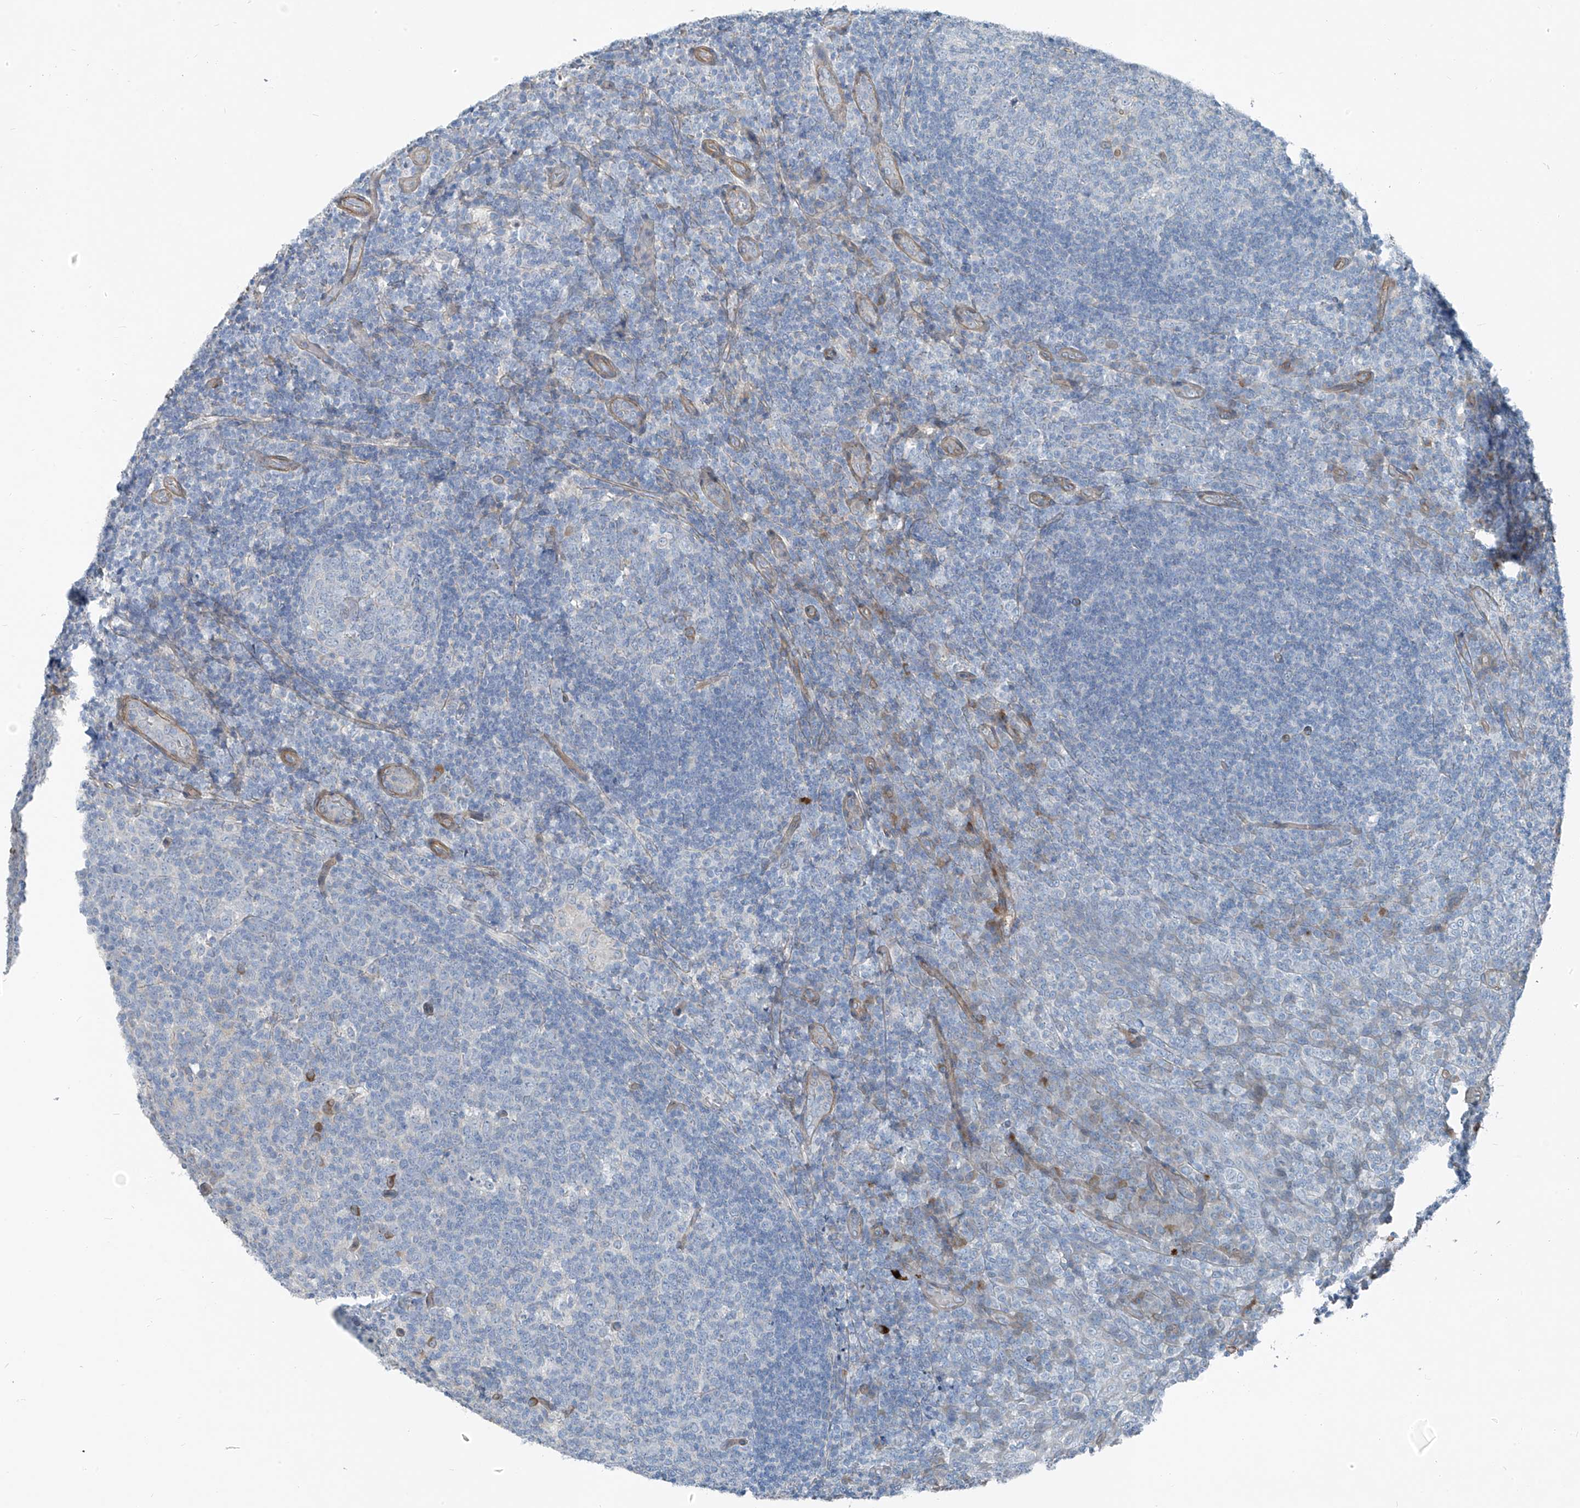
{"staining": {"intensity": "negative", "quantity": "none", "location": "none"}, "tissue": "tonsil", "cell_type": "Germinal center cells", "image_type": "normal", "snomed": [{"axis": "morphology", "description": "Normal tissue, NOS"}, {"axis": "topography", "description": "Tonsil"}], "caption": "High magnification brightfield microscopy of normal tonsil stained with DAB (brown) and counterstained with hematoxylin (blue): germinal center cells show no significant expression. (DAB (3,3'-diaminobenzidine) immunohistochemistry visualized using brightfield microscopy, high magnification).", "gene": "TNS2", "patient": {"sex": "female", "age": 19}}